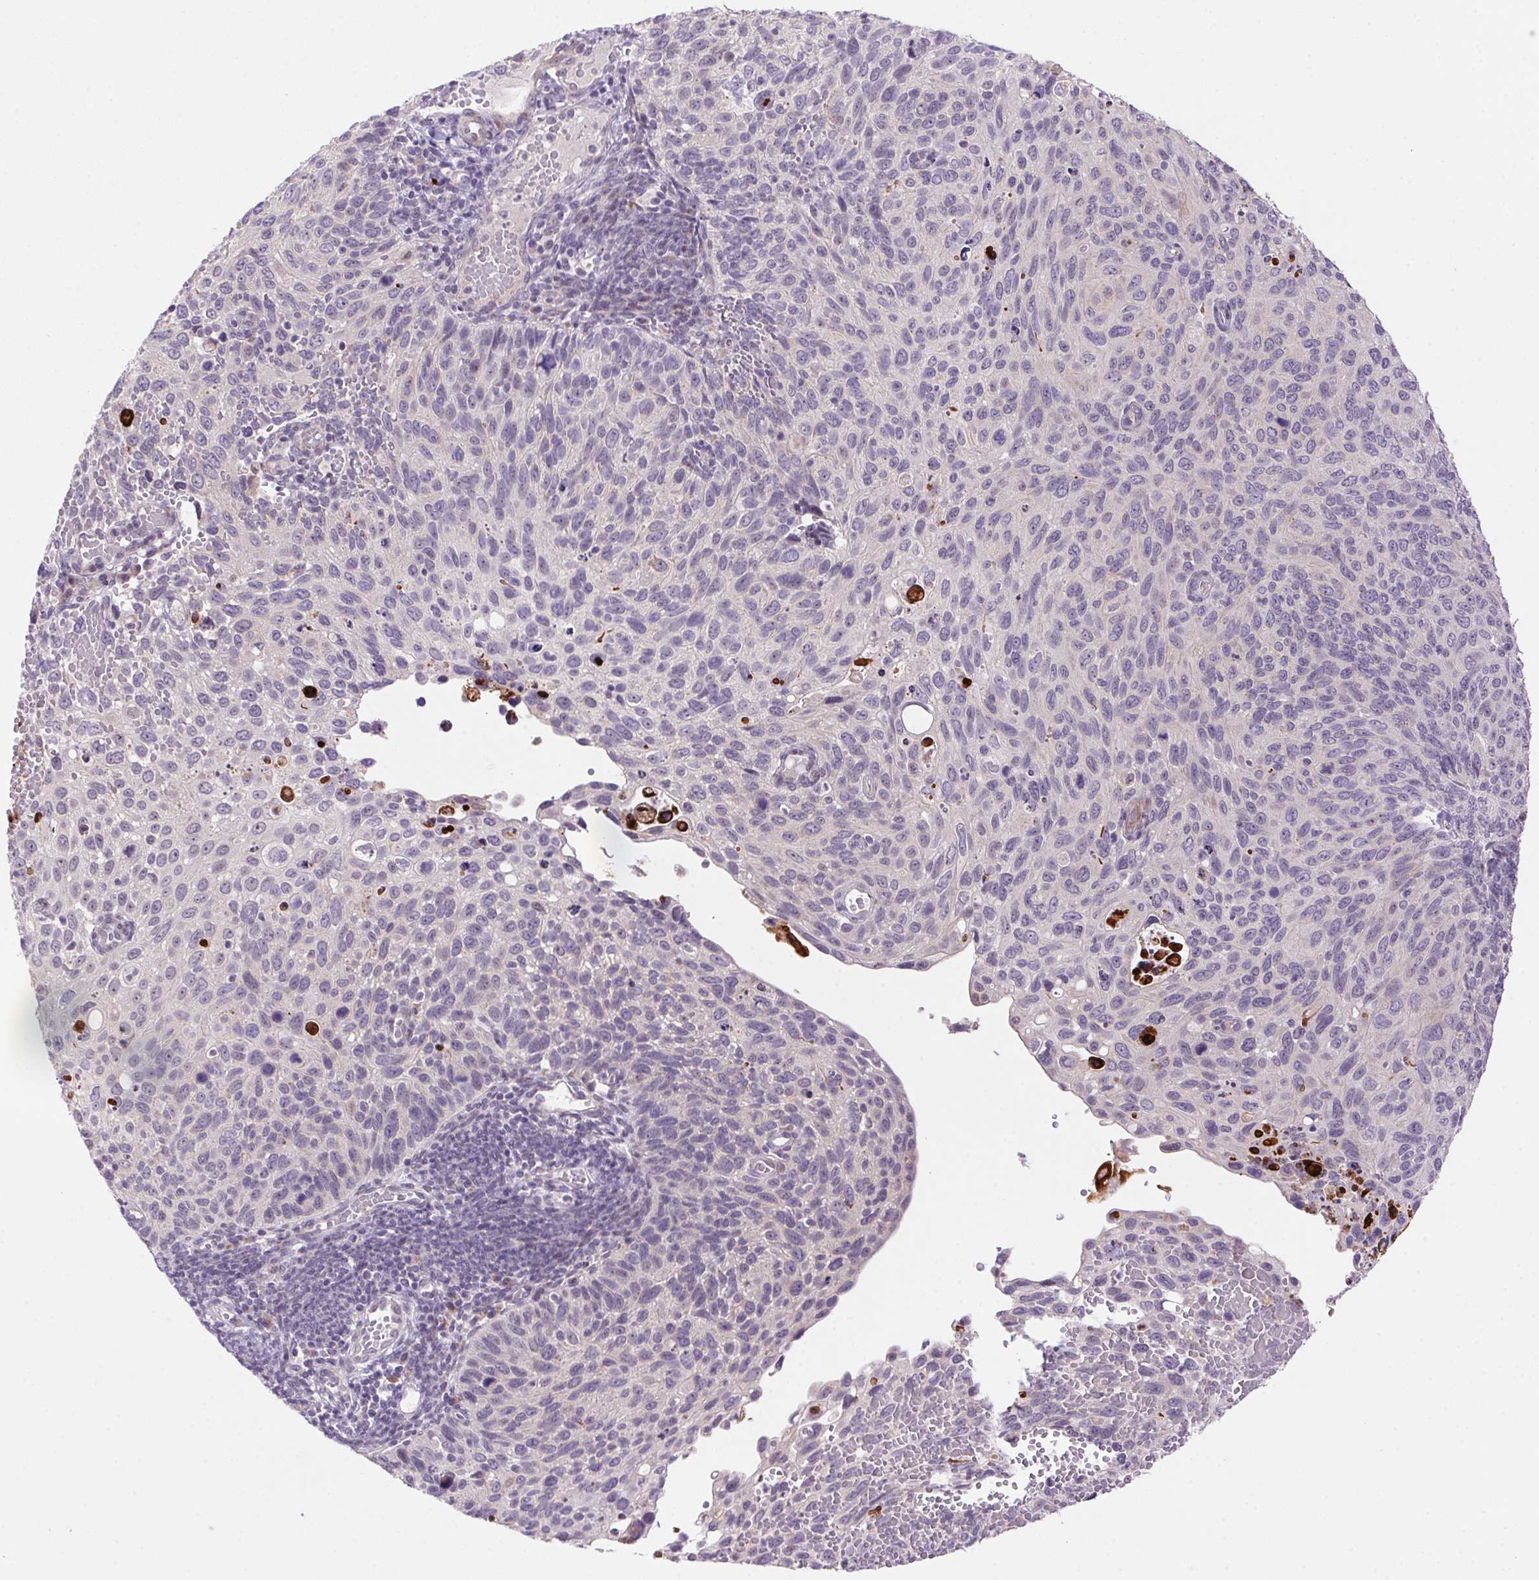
{"staining": {"intensity": "negative", "quantity": "none", "location": "none"}, "tissue": "cervical cancer", "cell_type": "Tumor cells", "image_type": "cancer", "snomed": [{"axis": "morphology", "description": "Squamous cell carcinoma, NOS"}, {"axis": "topography", "description": "Cervix"}], "caption": "This is an immunohistochemistry histopathology image of human cervical cancer. There is no staining in tumor cells.", "gene": "LRRTM1", "patient": {"sex": "female", "age": 70}}